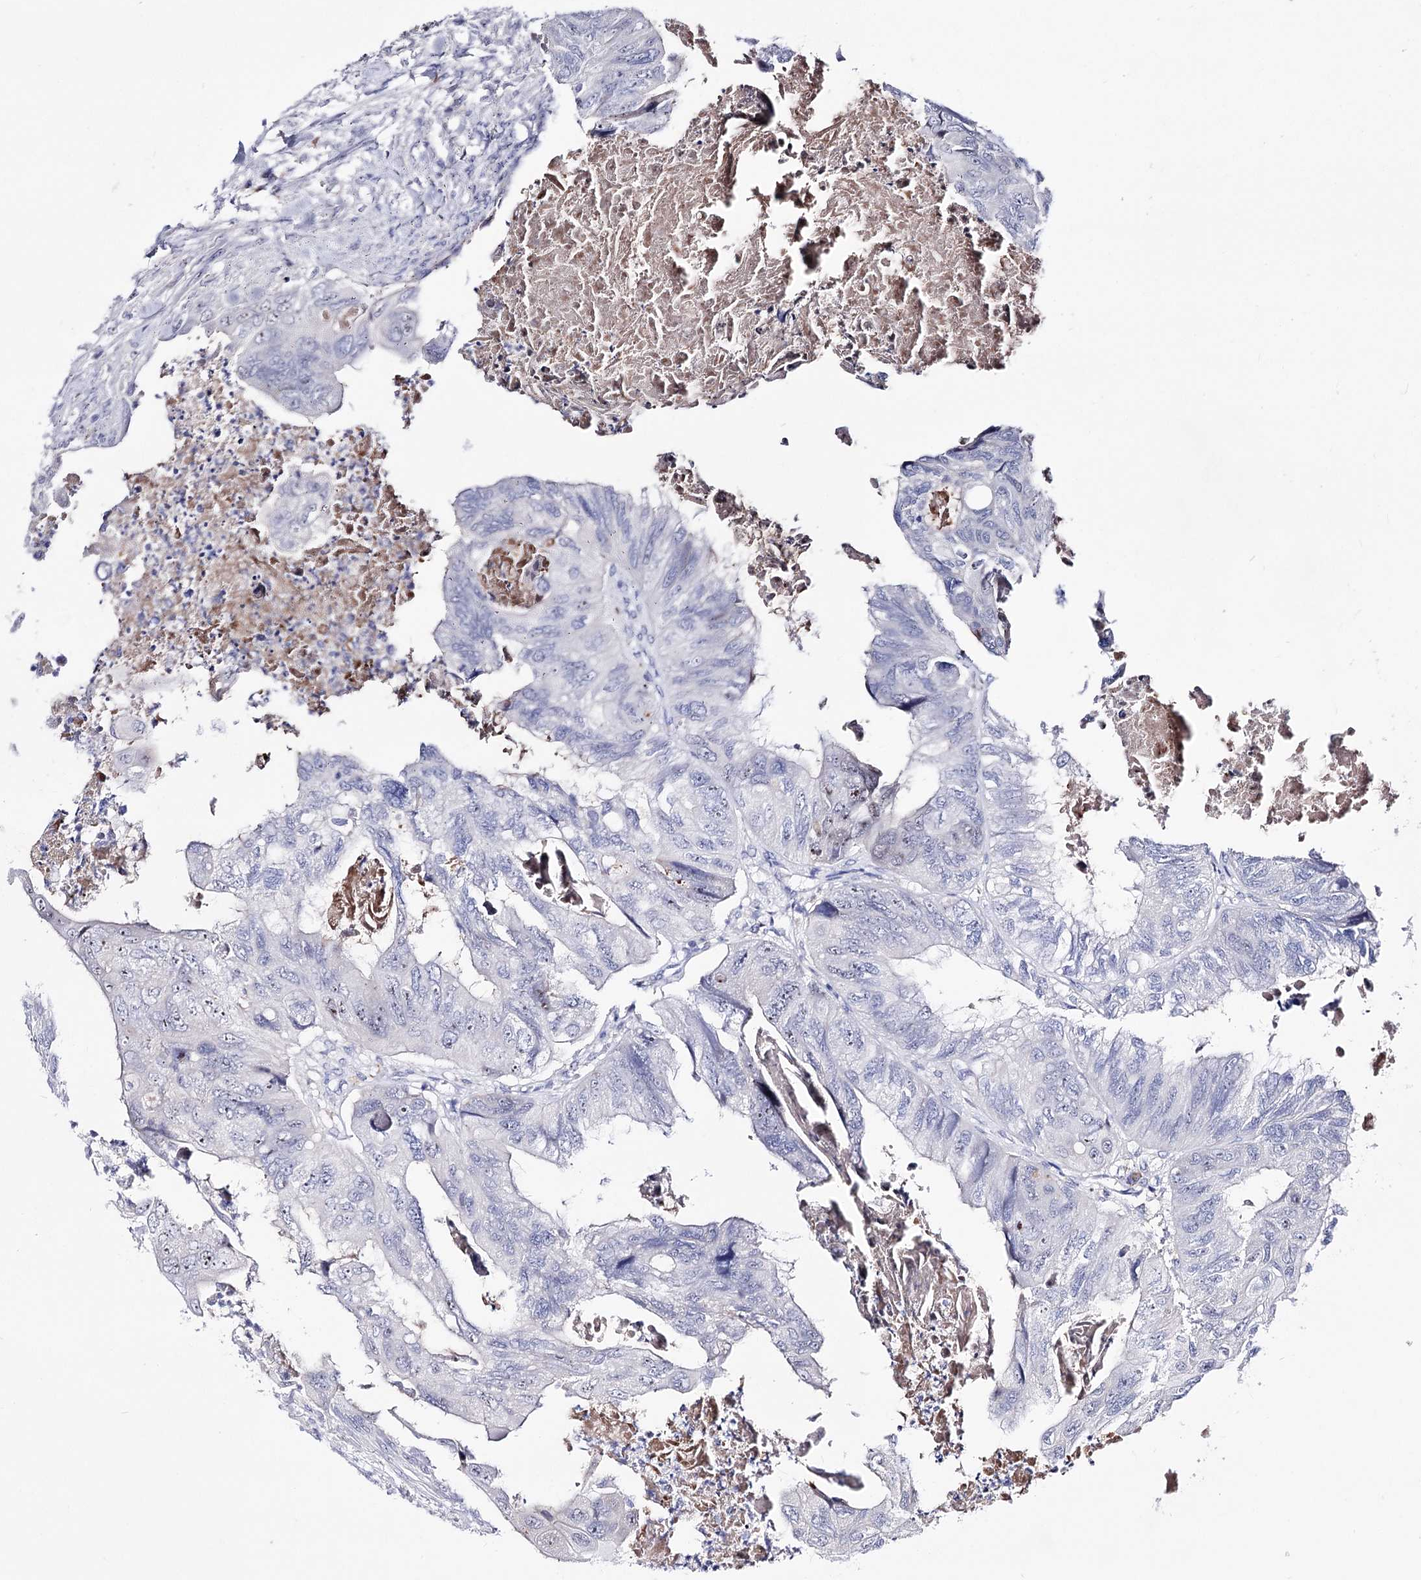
{"staining": {"intensity": "moderate", "quantity": "<25%", "location": "nuclear"}, "tissue": "colorectal cancer", "cell_type": "Tumor cells", "image_type": "cancer", "snomed": [{"axis": "morphology", "description": "Adenocarcinoma, NOS"}, {"axis": "topography", "description": "Rectum"}], "caption": "Immunohistochemical staining of human colorectal cancer displays low levels of moderate nuclear protein expression in about <25% of tumor cells.", "gene": "PCGF5", "patient": {"sex": "male", "age": 63}}